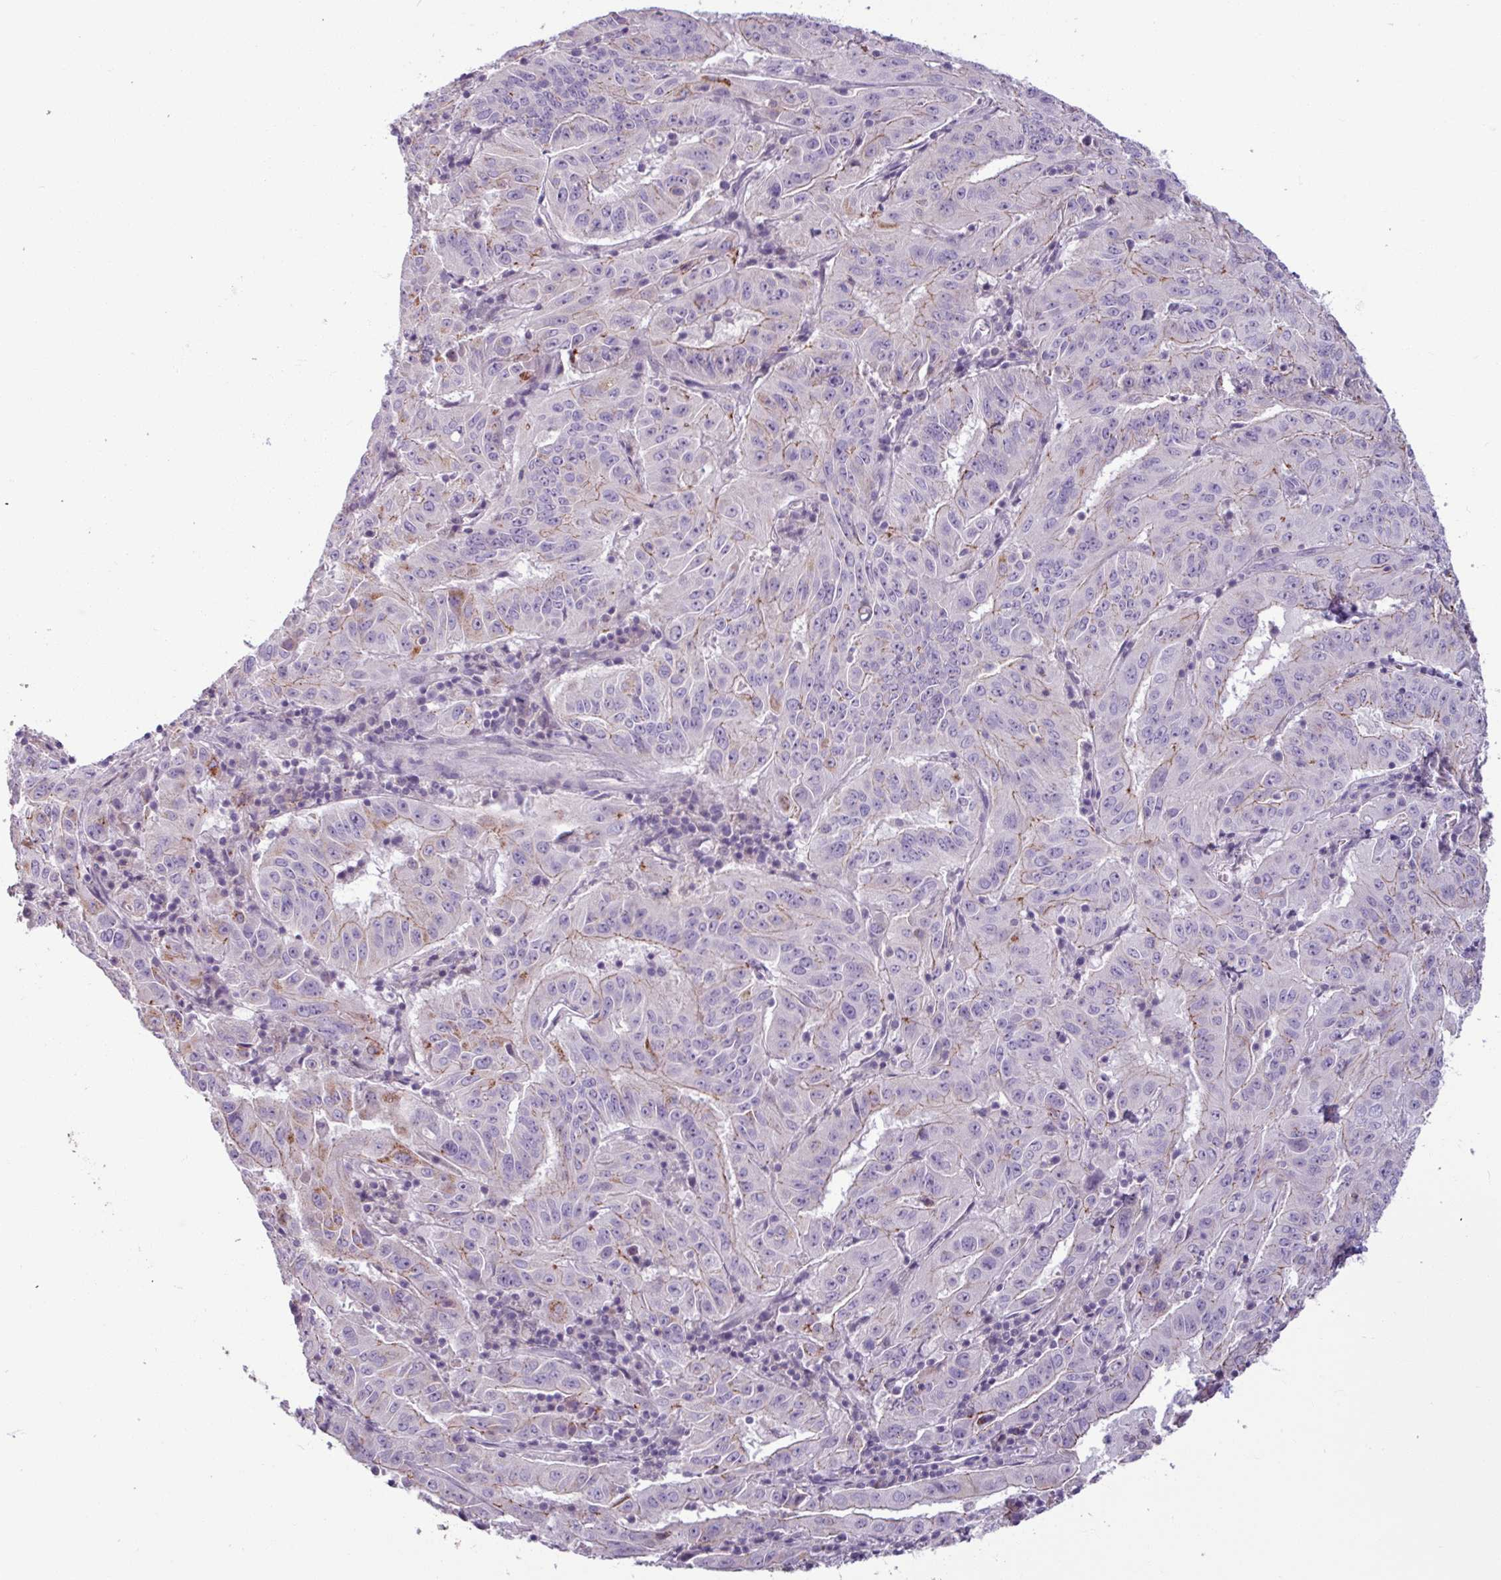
{"staining": {"intensity": "moderate", "quantity": "<25%", "location": "cytoplasmic/membranous"}, "tissue": "pancreatic cancer", "cell_type": "Tumor cells", "image_type": "cancer", "snomed": [{"axis": "morphology", "description": "Adenocarcinoma, NOS"}, {"axis": "topography", "description": "Pancreas"}], "caption": "About <25% of tumor cells in pancreatic cancer display moderate cytoplasmic/membranous protein staining as visualized by brown immunohistochemical staining.", "gene": "PNMA6A", "patient": {"sex": "male", "age": 63}}